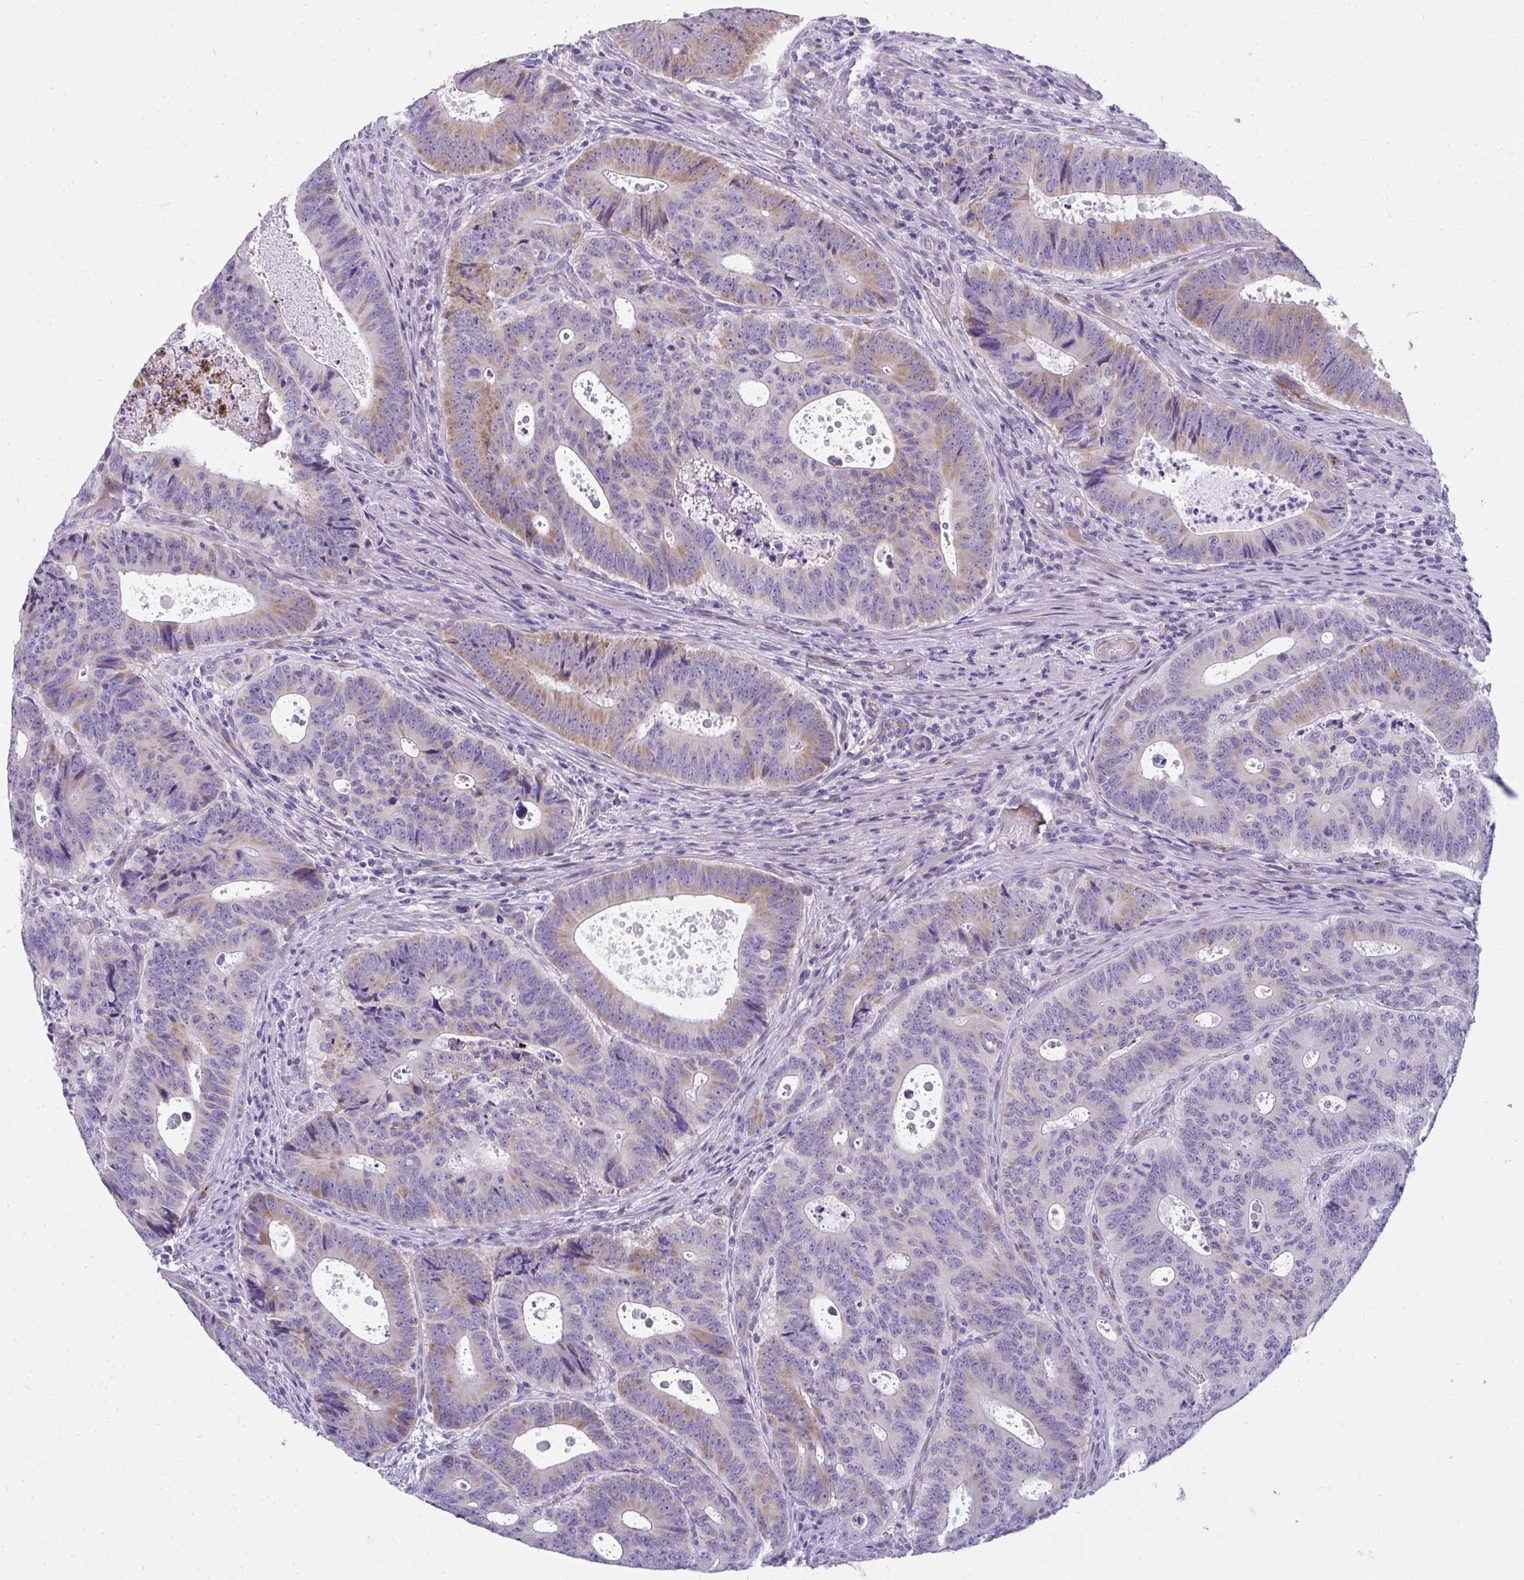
{"staining": {"intensity": "moderate", "quantity": "<25%", "location": "cytoplasmic/membranous"}, "tissue": "colorectal cancer", "cell_type": "Tumor cells", "image_type": "cancer", "snomed": [{"axis": "morphology", "description": "Adenocarcinoma, NOS"}, {"axis": "topography", "description": "Colon"}], "caption": "Immunohistochemical staining of colorectal cancer (adenocarcinoma) displays low levels of moderate cytoplasmic/membranous protein positivity in approximately <25% of tumor cells. (Brightfield microscopy of DAB IHC at high magnification).", "gene": "TSBP1", "patient": {"sex": "male", "age": 62}}